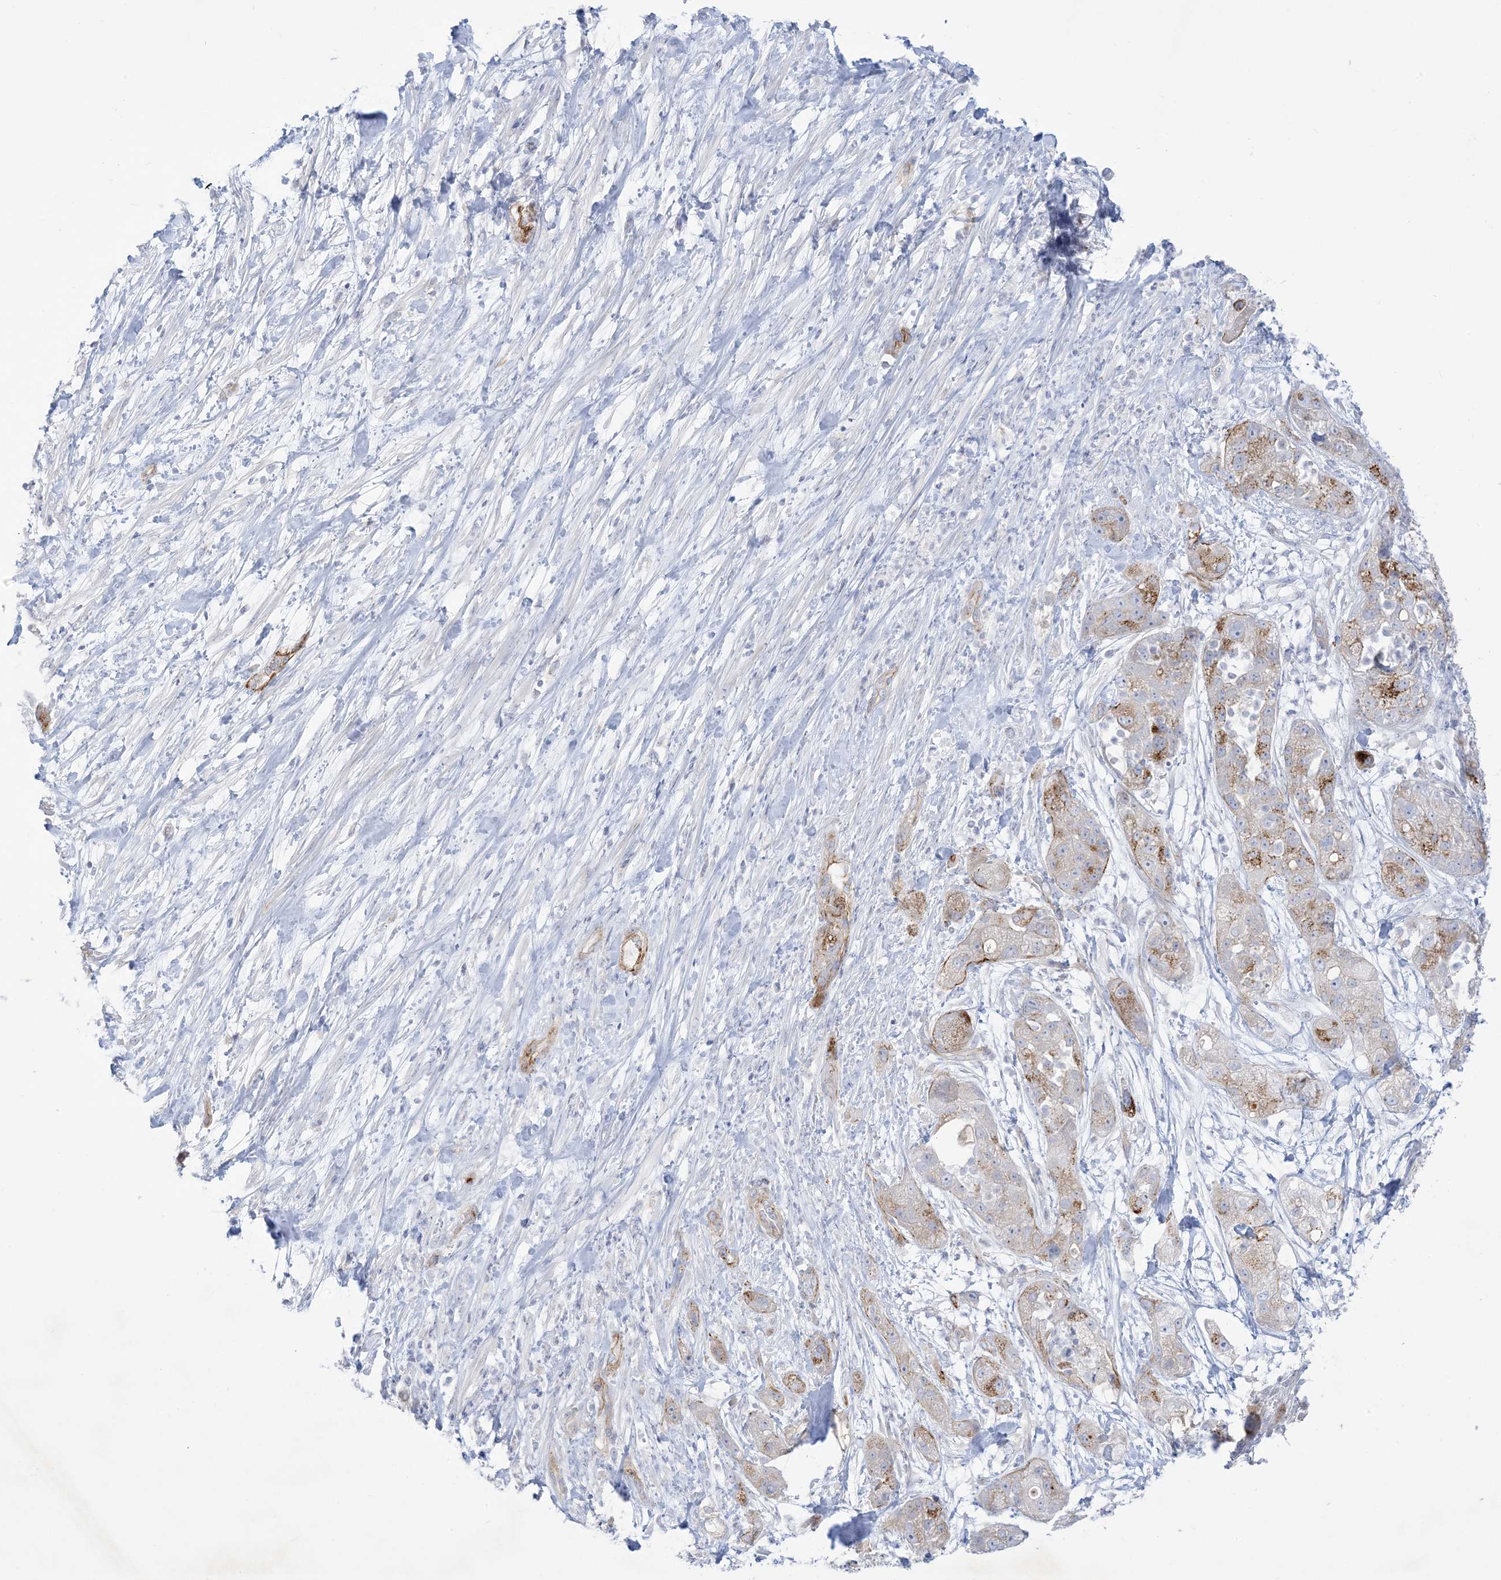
{"staining": {"intensity": "moderate", "quantity": "<25%", "location": "cytoplasmic/membranous"}, "tissue": "pancreatic cancer", "cell_type": "Tumor cells", "image_type": "cancer", "snomed": [{"axis": "morphology", "description": "Adenocarcinoma, NOS"}, {"axis": "topography", "description": "Pancreas"}], "caption": "A low amount of moderate cytoplasmic/membranous staining is identified in about <25% of tumor cells in adenocarcinoma (pancreatic) tissue.", "gene": "B3GNT7", "patient": {"sex": "female", "age": 78}}